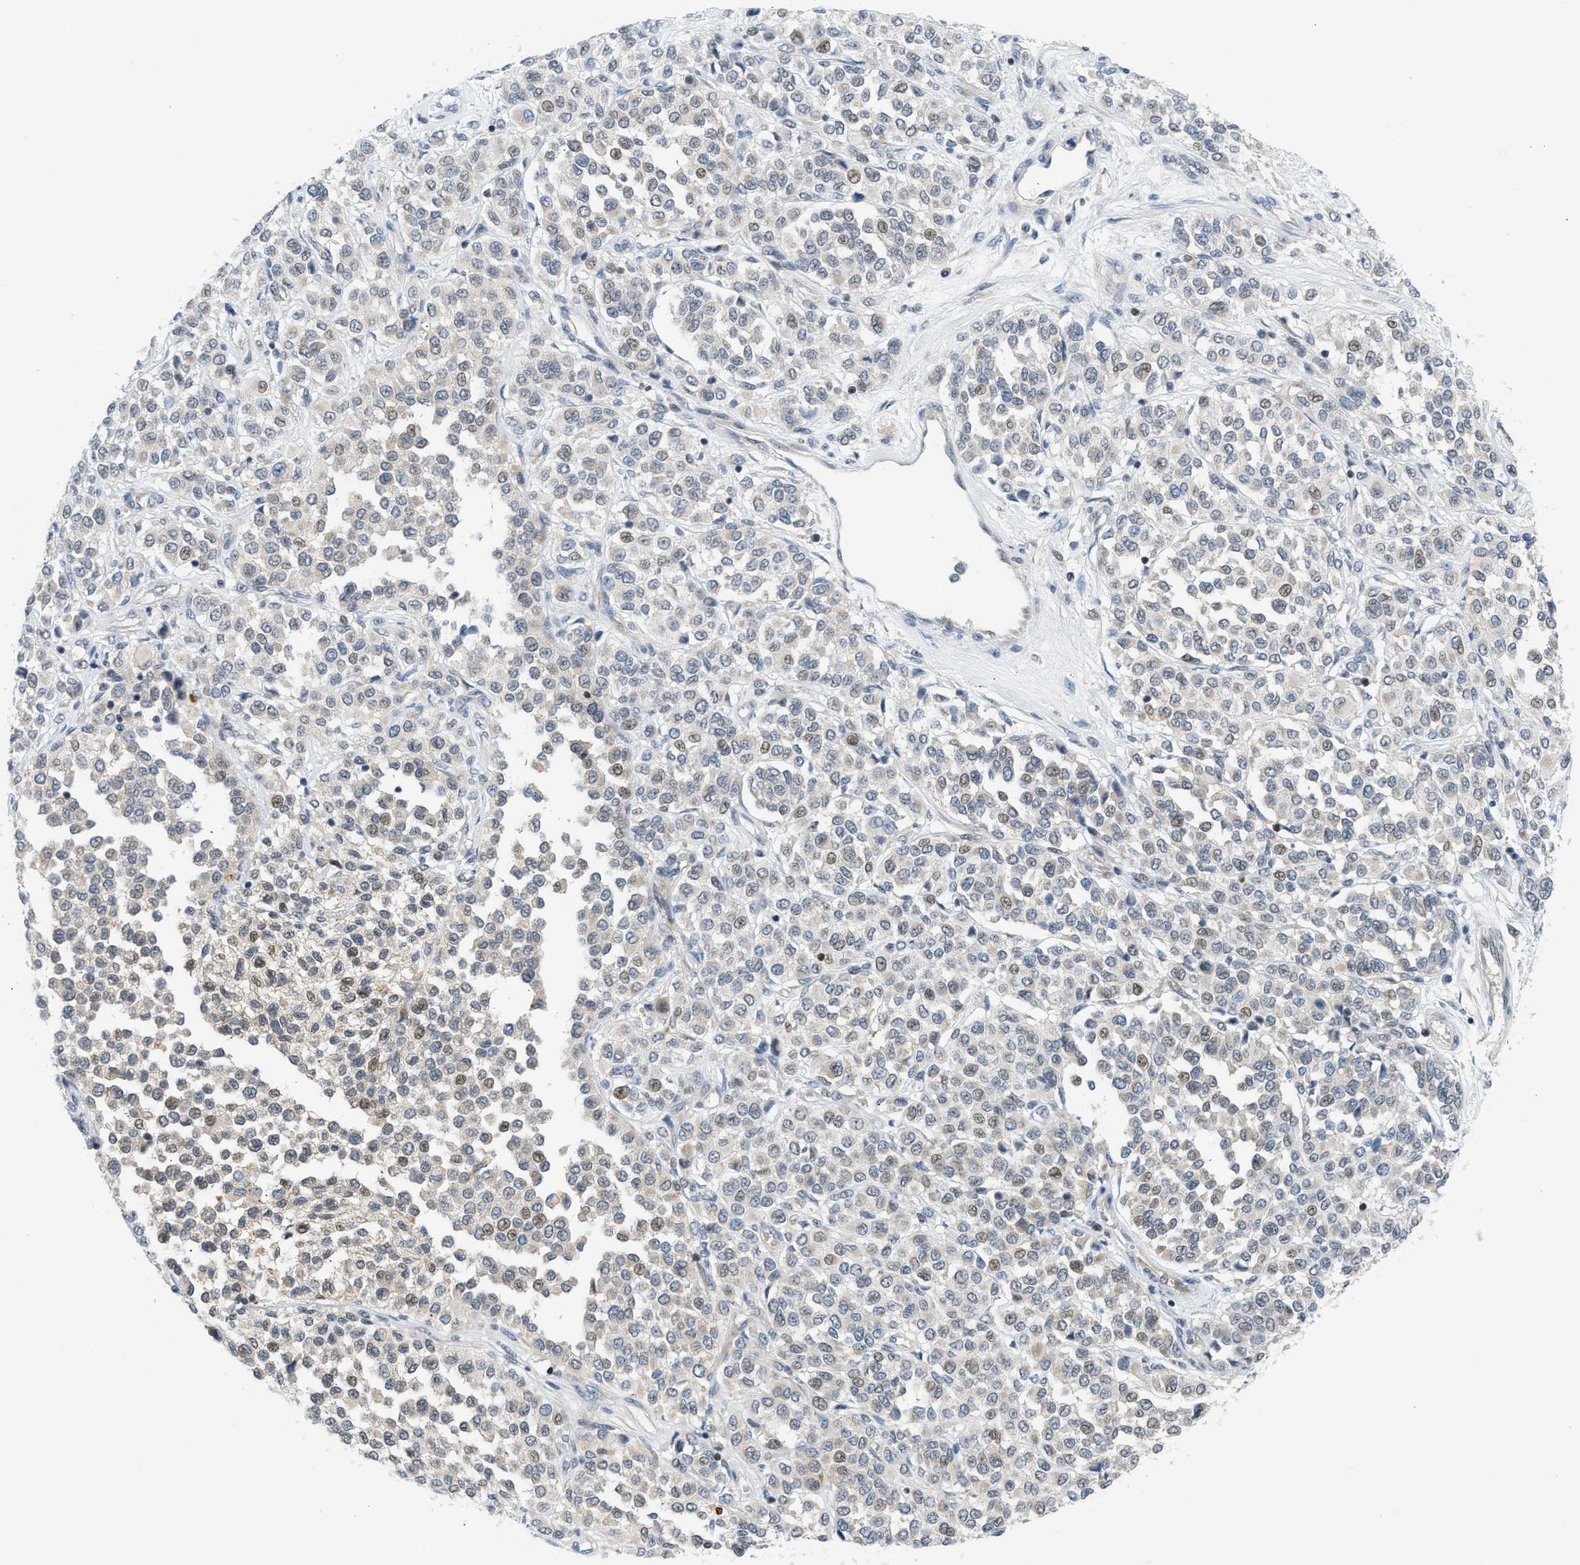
{"staining": {"intensity": "moderate", "quantity": "<25%", "location": "nuclear"}, "tissue": "melanoma", "cell_type": "Tumor cells", "image_type": "cancer", "snomed": [{"axis": "morphology", "description": "Malignant melanoma, Metastatic site"}, {"axis": "topography", "description": "Pancreas"}], "caption": "The micrograph exhibits immunohistochemical staining of malignant melanoma (metastatic site). There is moderate nuclear positivity is seen in approximately <25% of tumor cells.", "gene": "NPS", "patient": {"sex": "female", "age": 30}}